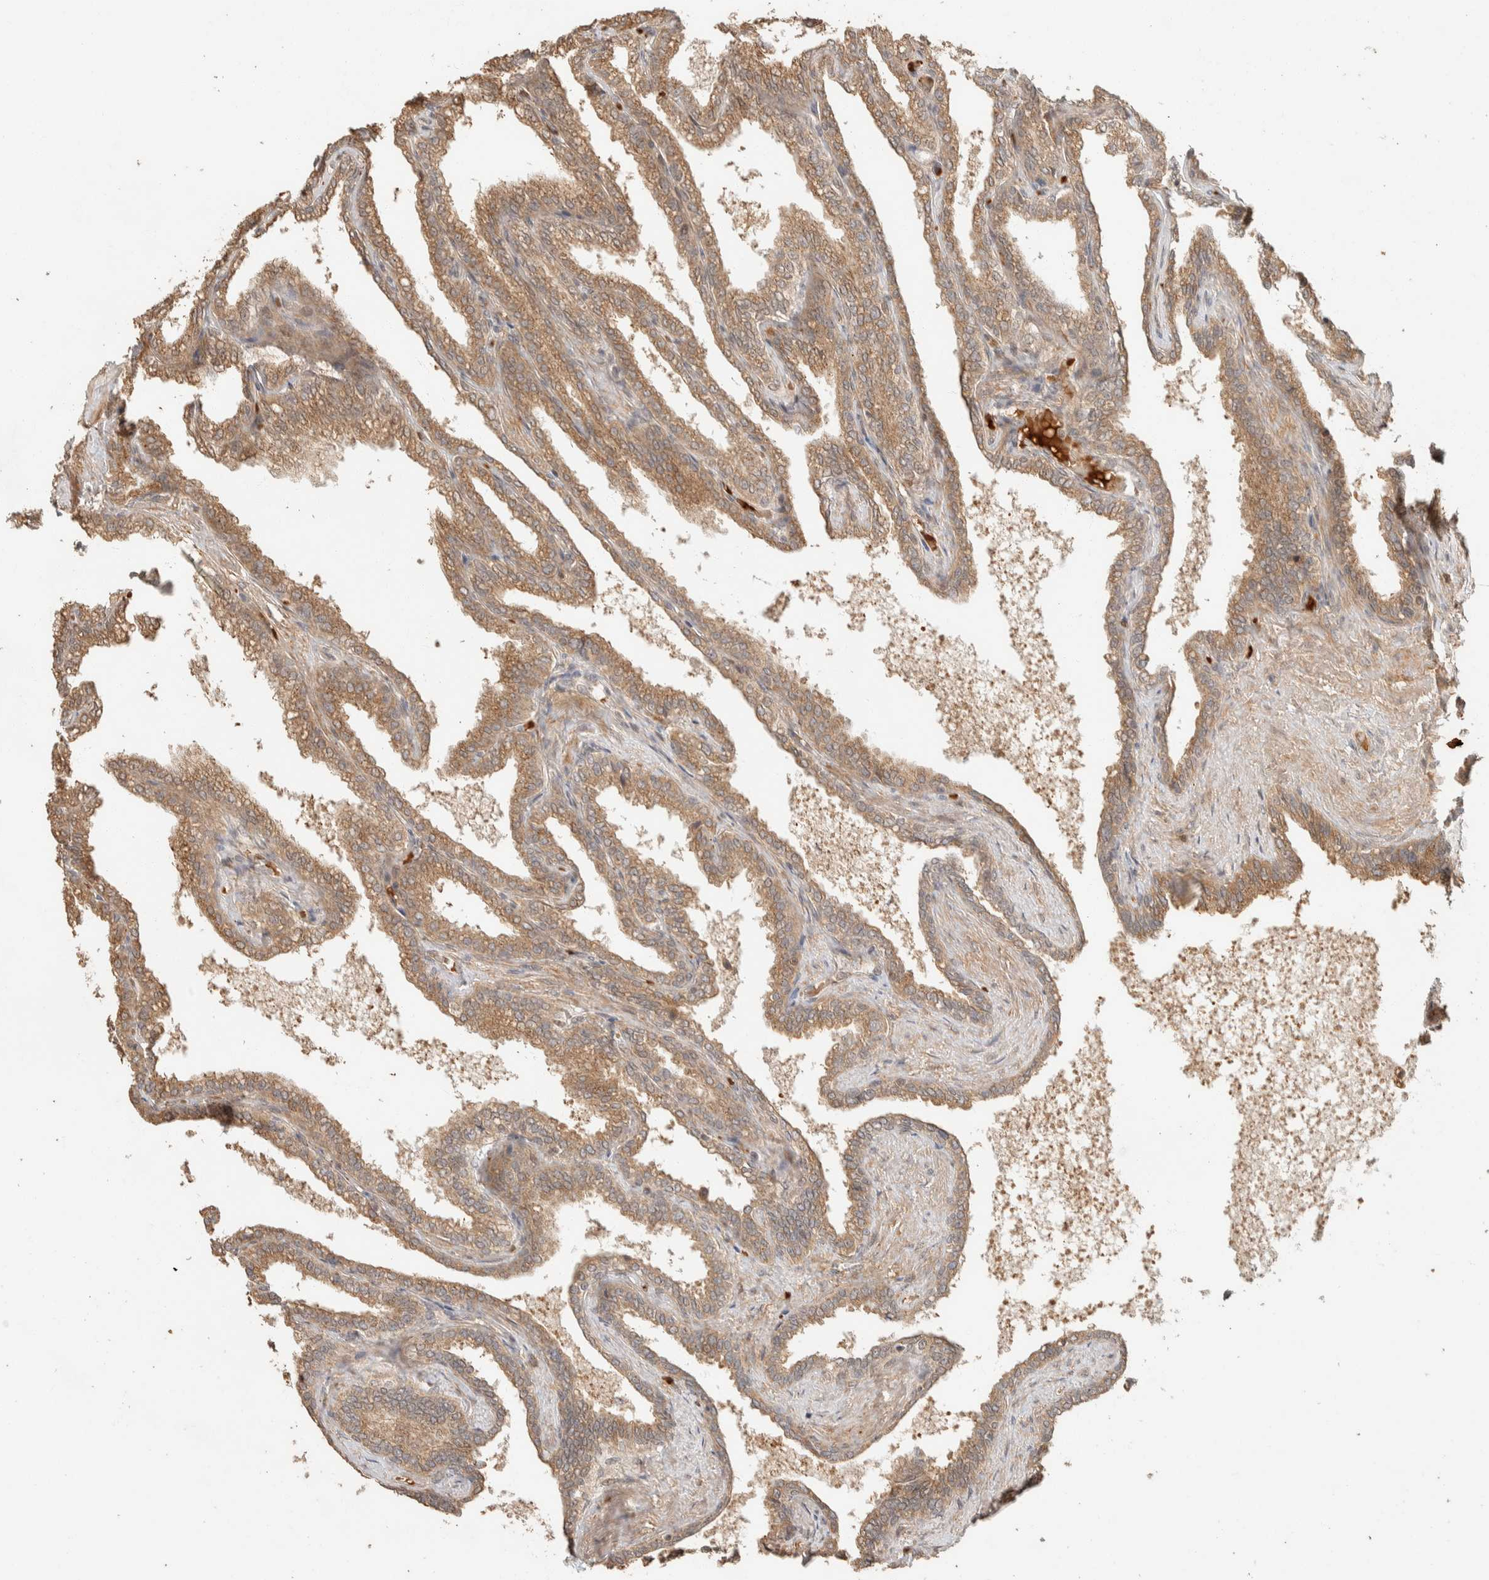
{"staining": {"intensity": "moderate", "quantity": ">75%", "location": "cytoplasmic/membranous"}, "tissue": "seminal vesicle", "cell_type": "Glandular cells", "image_type": "normal", "snomed": [{"axis": "morphology", "description": "Normal tissue, NOS"}, {"axis": "topography", "description": "Seminal veicle"}], "caption": "Benign seminal vesicle was stained to show a protein in brown. There is medium levels of moderate cytoplasmic/membranous staining in about >75% of glandular cells.", "gene": "ZBTB2", "patient": {"sex": "male", "age": 46}}